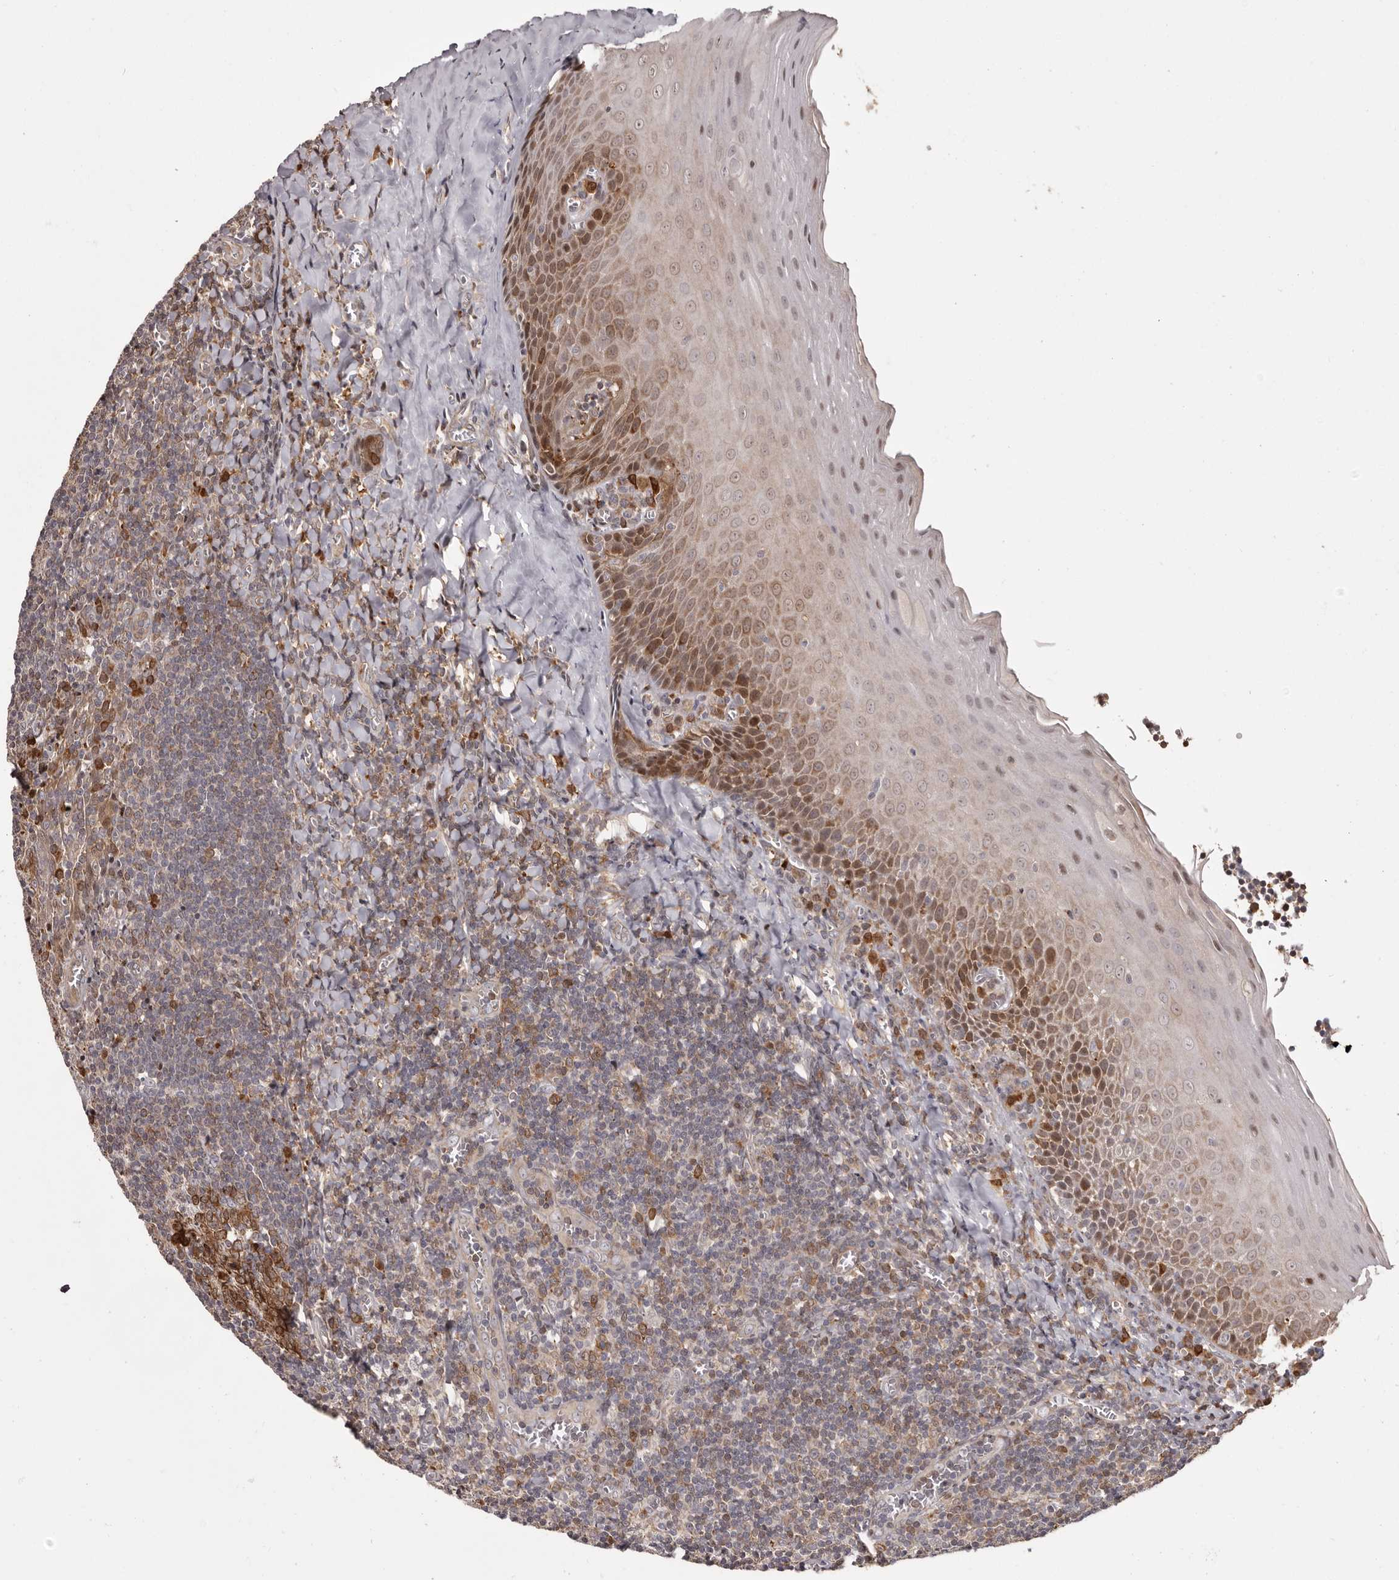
{"staining": {"intensity": "strong", "quantity": "25%-75%", "location": "cytoplasmic/membranous"}, "tissue": "tonsil", "cell_type": "Germinal center cells", "image_type": "normal", "snomed": [{"axis": "morphology", "description": "Normal tissue, NOS"}, {"axis": "topography", "description": "Tonsil"}], "caption": "DAB immunohistochemical staining of benign human tonsil displays strong cytoplasmic/membranous protein expression in approximately 25%-75% of germinal center cells. (Stains: DAB in brown, nuclei in blue, Microscopy: brightfield microscopy at high magnification).", "gene": "GFOD1", "patient": {"sex": "male", "age": 27}}